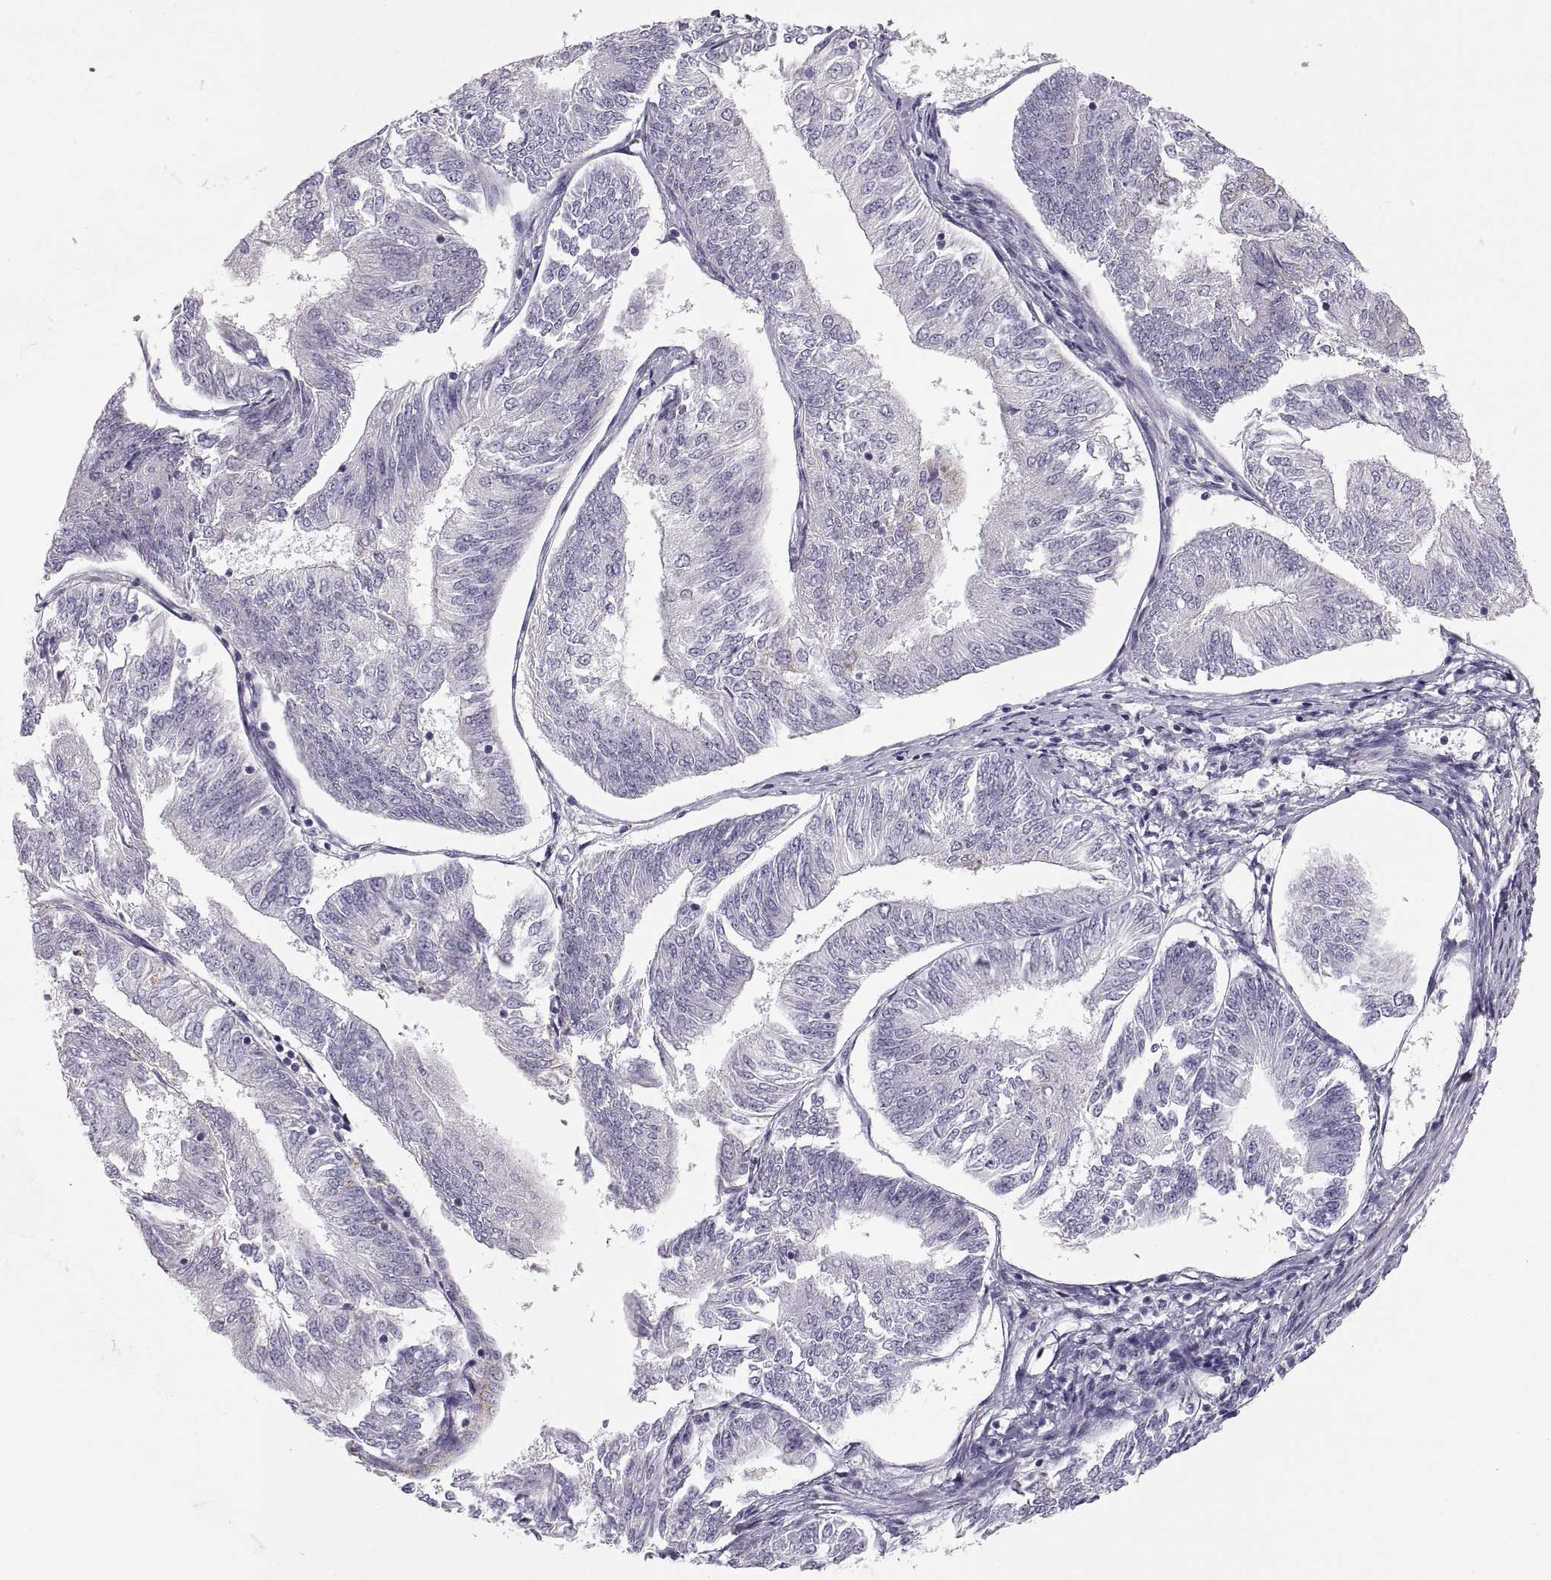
{"staining": {"intensity": "negative", "quantity": "none", "location": "none"}, "tissue": "endometrial cancer", "cell_type": "Tumor cells", "image_type": "cancer", "snomed": [{"axis": "morphology", "description": "Adenocarcinoma, NOS"}, {"axis": "topography", "description": "Endometrium"}], "caption": "Immunohistochemistry of endometrial cancer demonstrates no expression in tumor cells.", "gene": "COL9A3", "patient": {"sex": "female", "age": 58}}